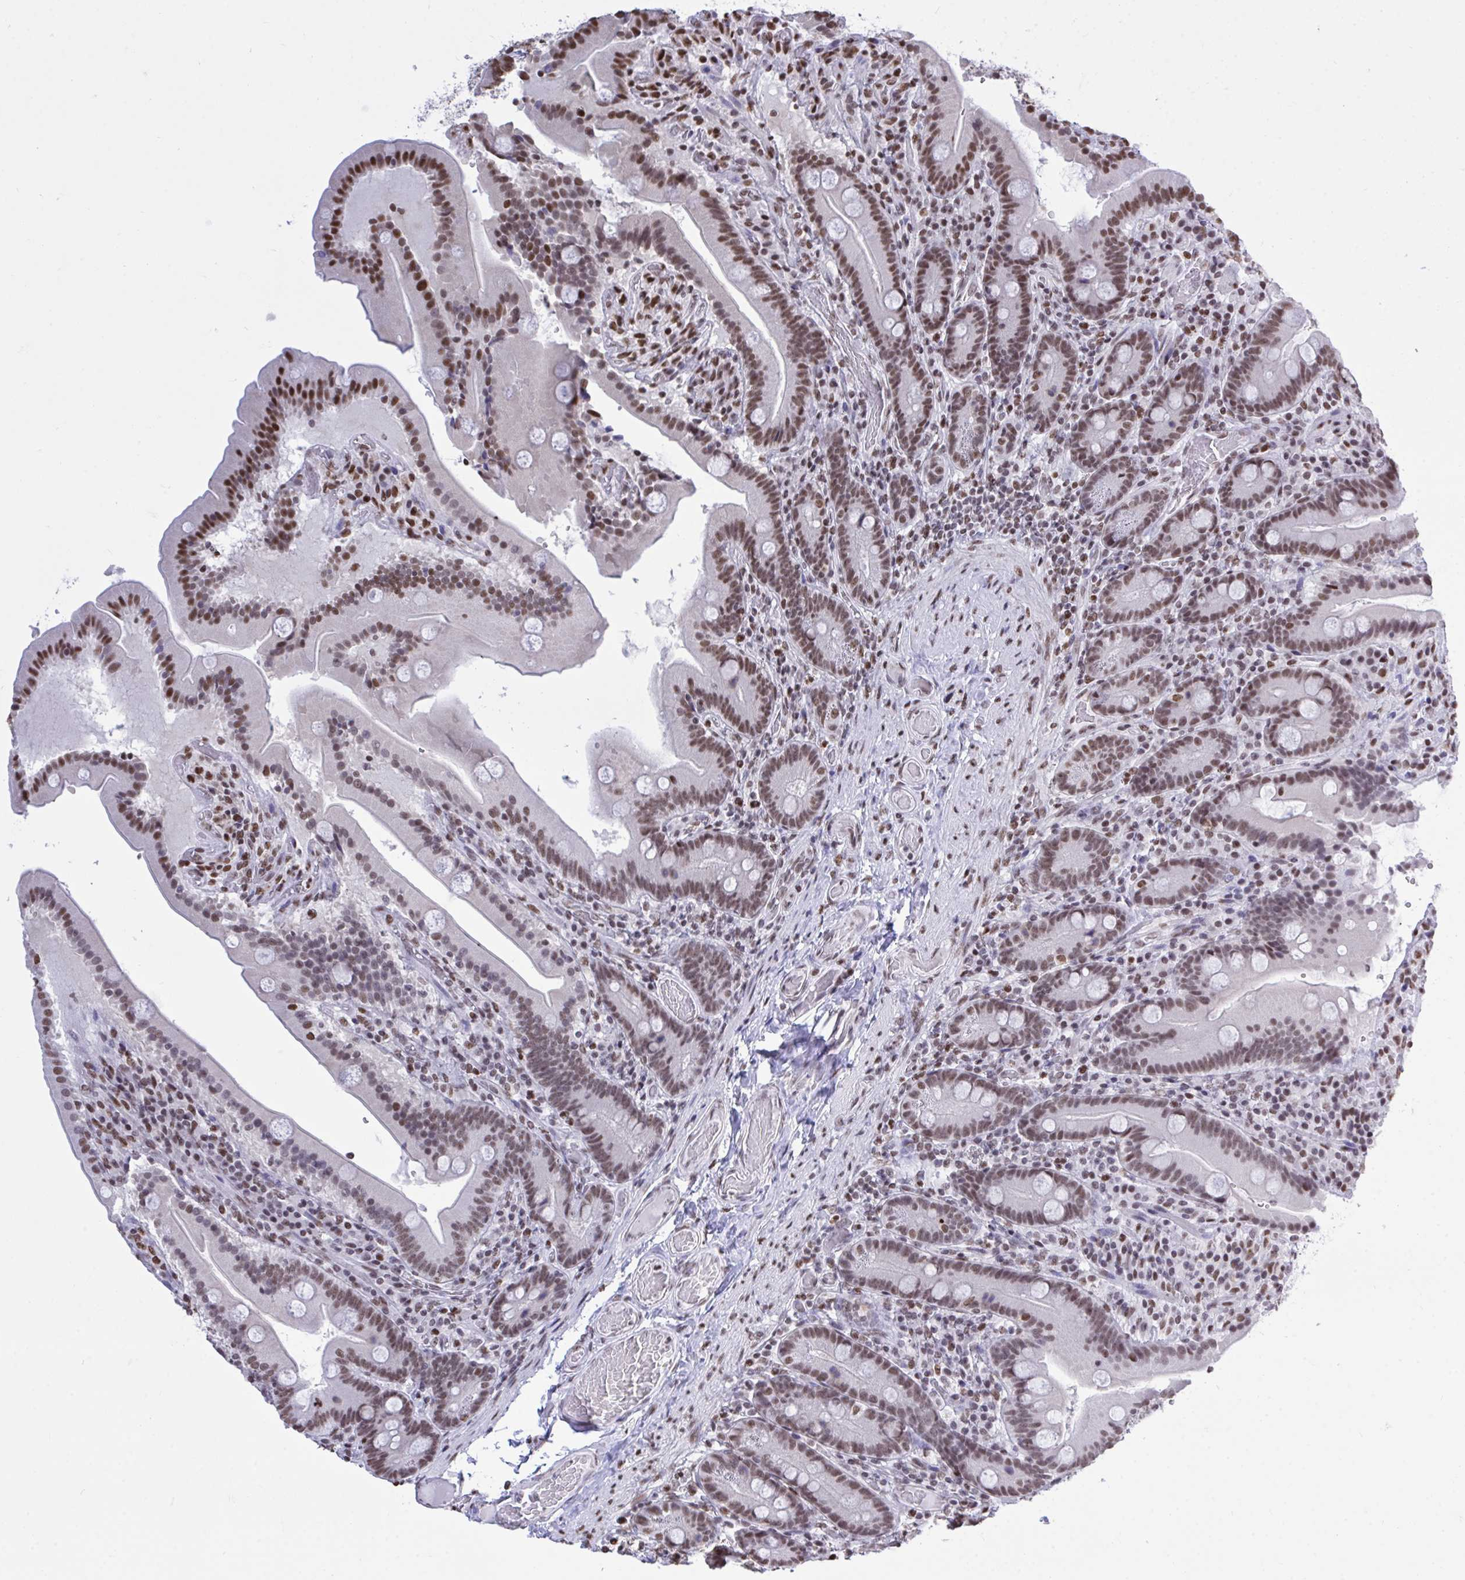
{"staining": {"intensity": "moderate", "quantity": ">75%", "location": "nuclear"}, "tissue": "duodenum", "cell_type": "Glandular cells", "image_type": "normal", "snomed": [{"axis": "morphology", "description": "Normal tissue, NOS"}, {"axis": "topography", "description": "Duodenum"}], "caption": "Protein expression analysis of benign human duodenum reveals moderate nuclear expression in about >75% of glandular cells.", "gene": "HNRNPDL", "patient": {"sex": "female", "age": 62}}